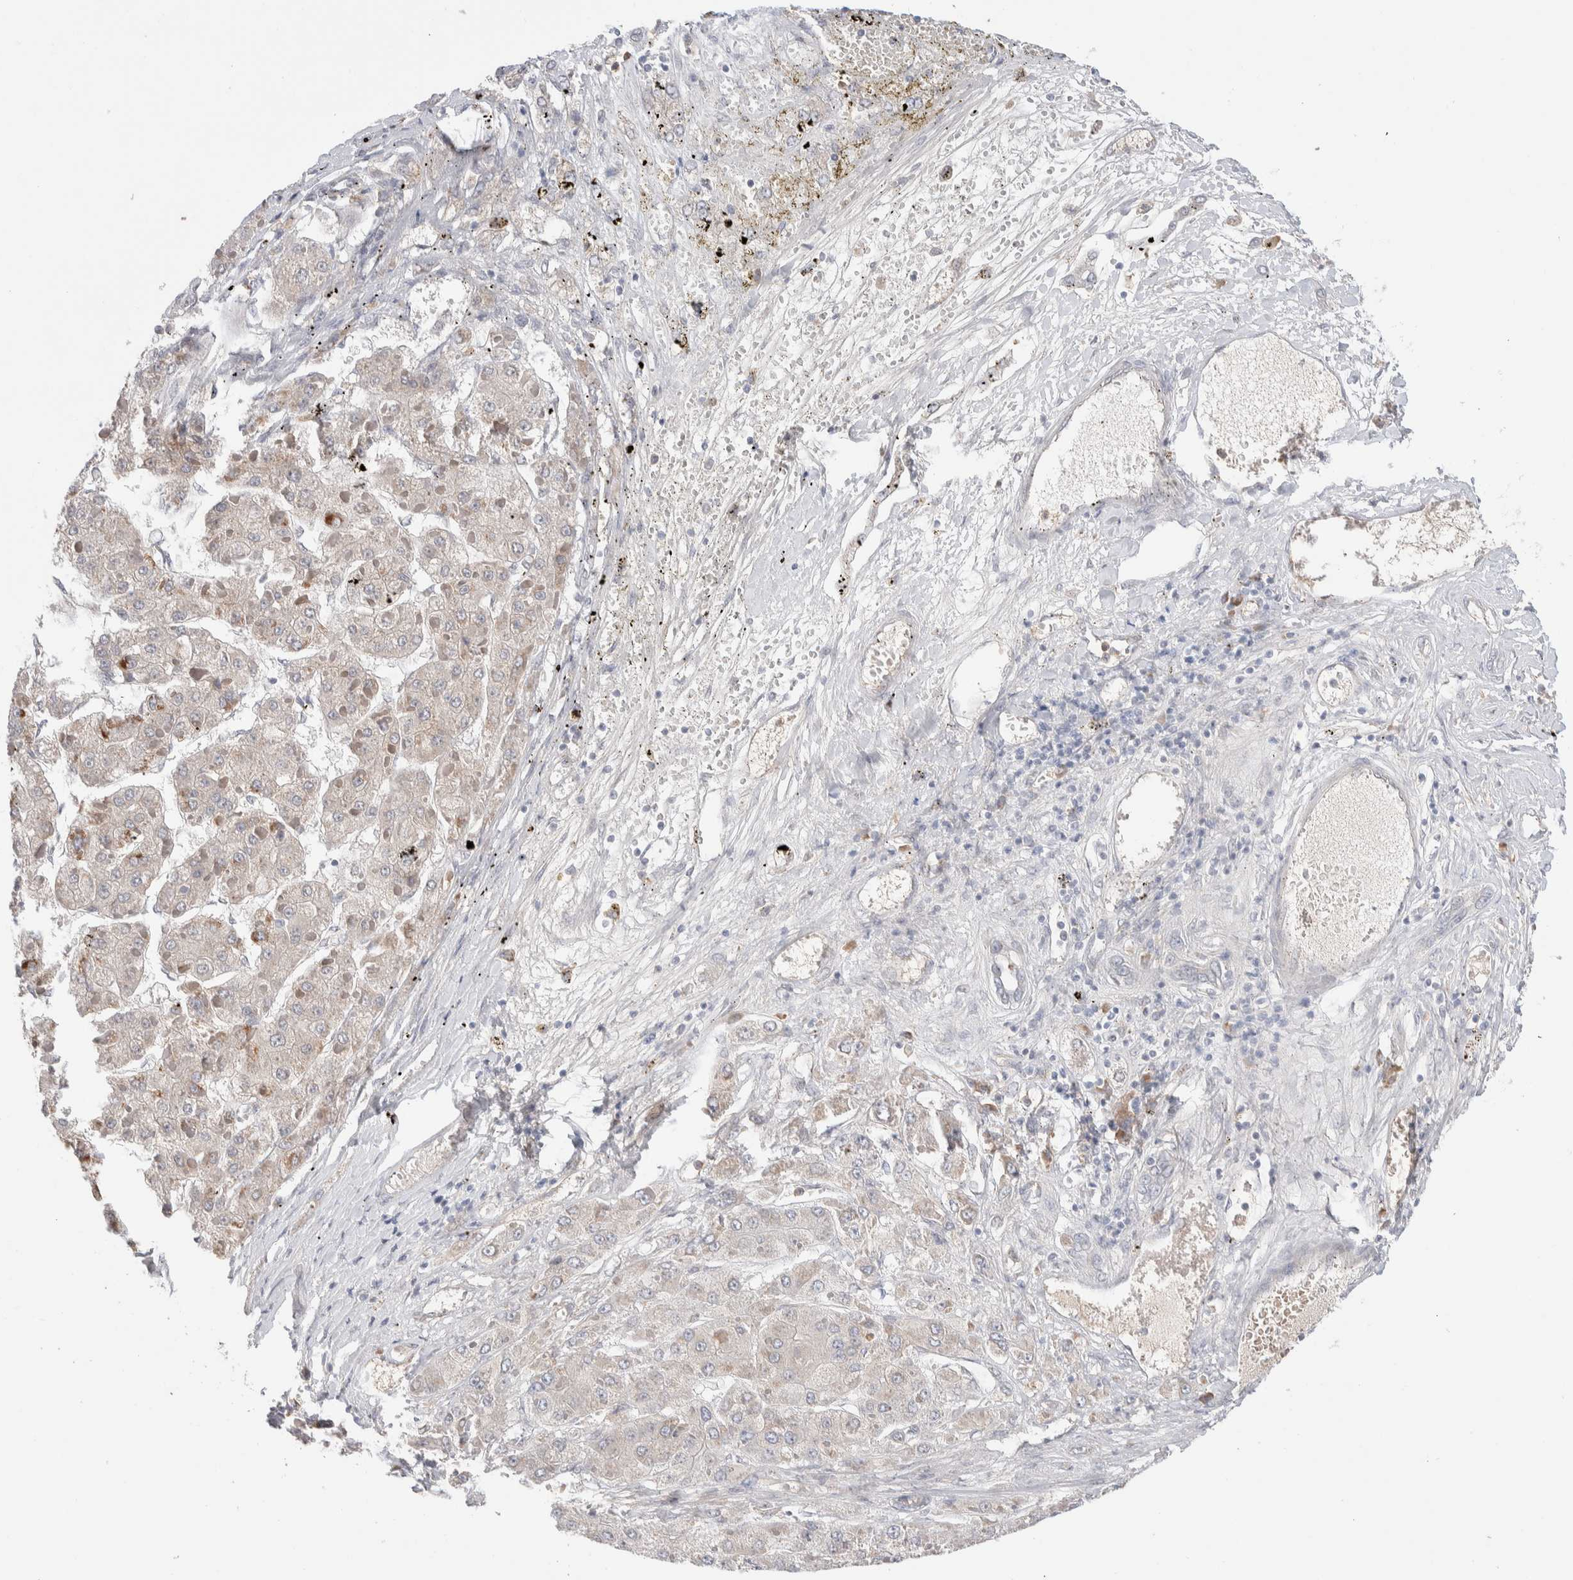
{"staining": {"intensity": "weak", "quantity": "25%-75%", "location": "cytoplasmic/membranous"}, "tissue": "liver cancer", "cell_type": "Tumor cells", "image_type": "cancer", "snomed": [{"axis": "morphology", "description": "Carcinoma, Hepatocellular, NOS"}, {"axis": "topography", "description": "Liver"}], "caption": "Human liver cancer (hepatocellular carcinoma) stained for a protein (brown) displays weak cytoplasmic/membranous positive staining in about 25%-75% of tumor cells.", "gene": "RUSF1", "patient": {"sex": "female", "age": 73}}